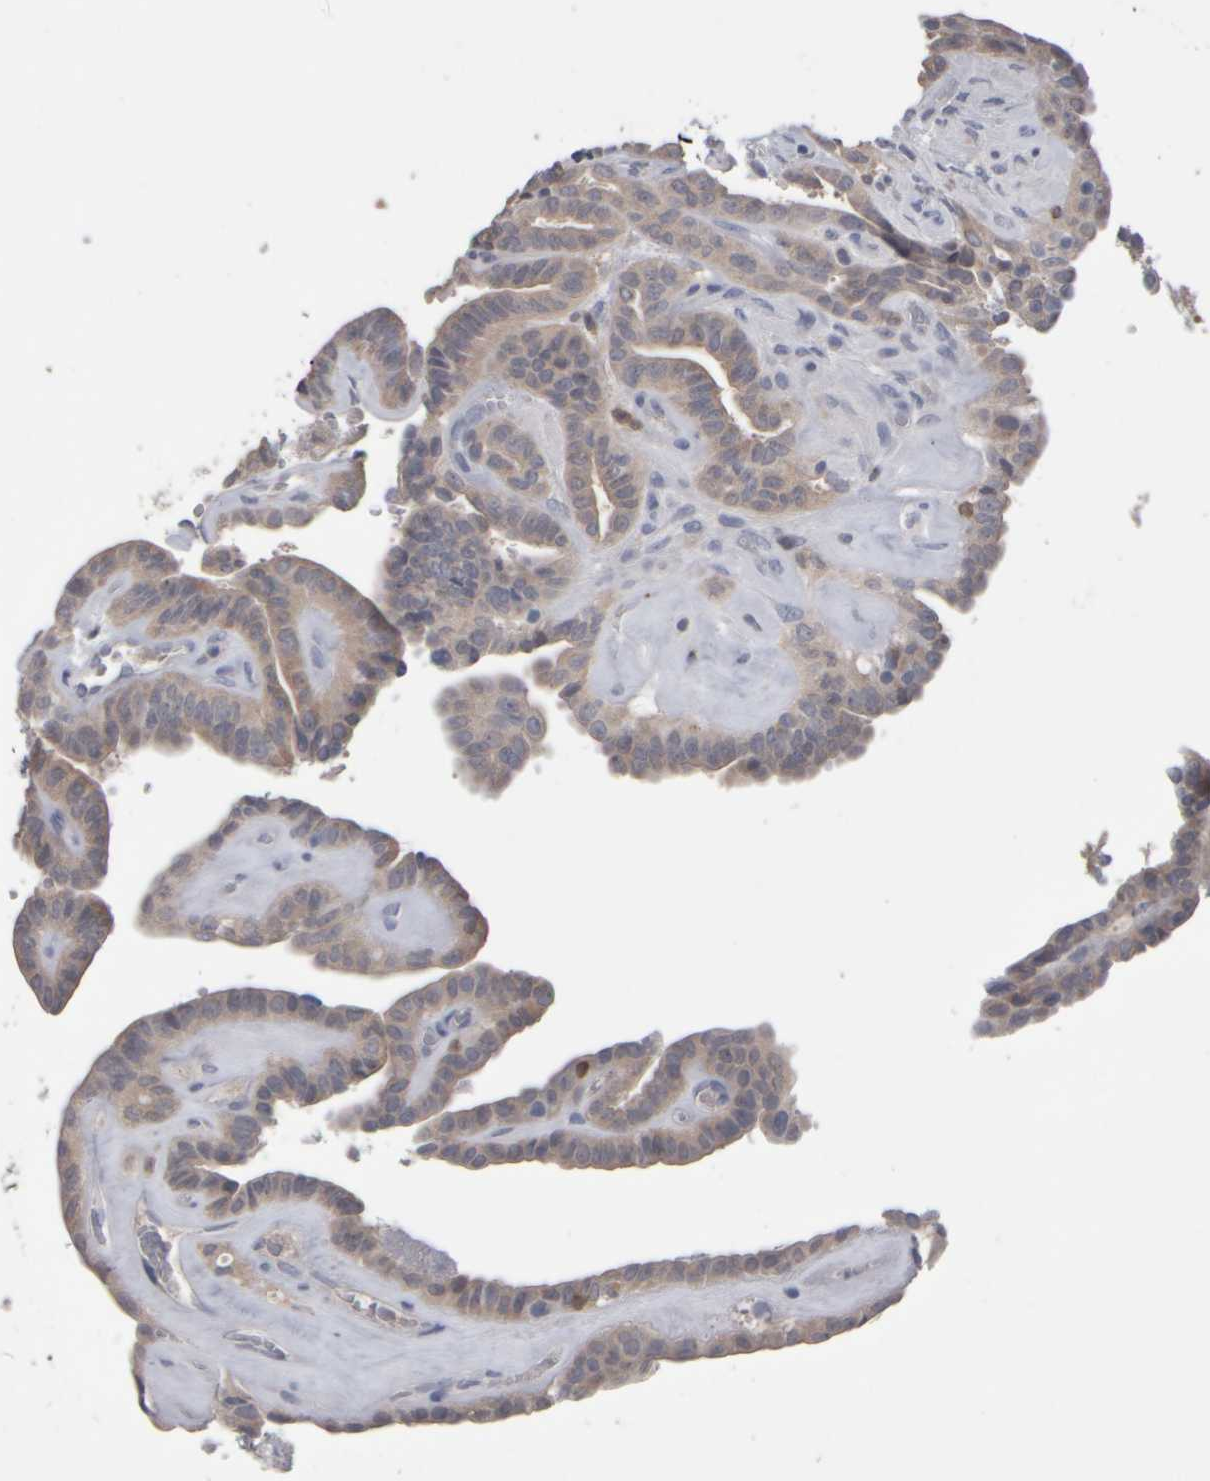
{"staining": {"intensity": "weak", "quantity": ">75%", "location": "cytoplasmic/membranous"}, "tissue": "thyroid cancer", "cell_type": "Tumor cells", "image_type": "cancer", "snomed": [{"axis": "morphology", "description": "Papillary adenocarcinoma, NOS"}, {"axis": "topography", "description": "Thyroid gland"}], "caption": "Immunohistochemical staining of human thyroid cancer (papillary adenocarcinoma) demonstrates low levels of weak cytoplasmic/membranous staining in approximately >75% of tumor cells. (Brightfield microscopy of DAB IHC at high magnification).", "gene": "EPHX2", "patient": {"sex": "male", "age": 77}}